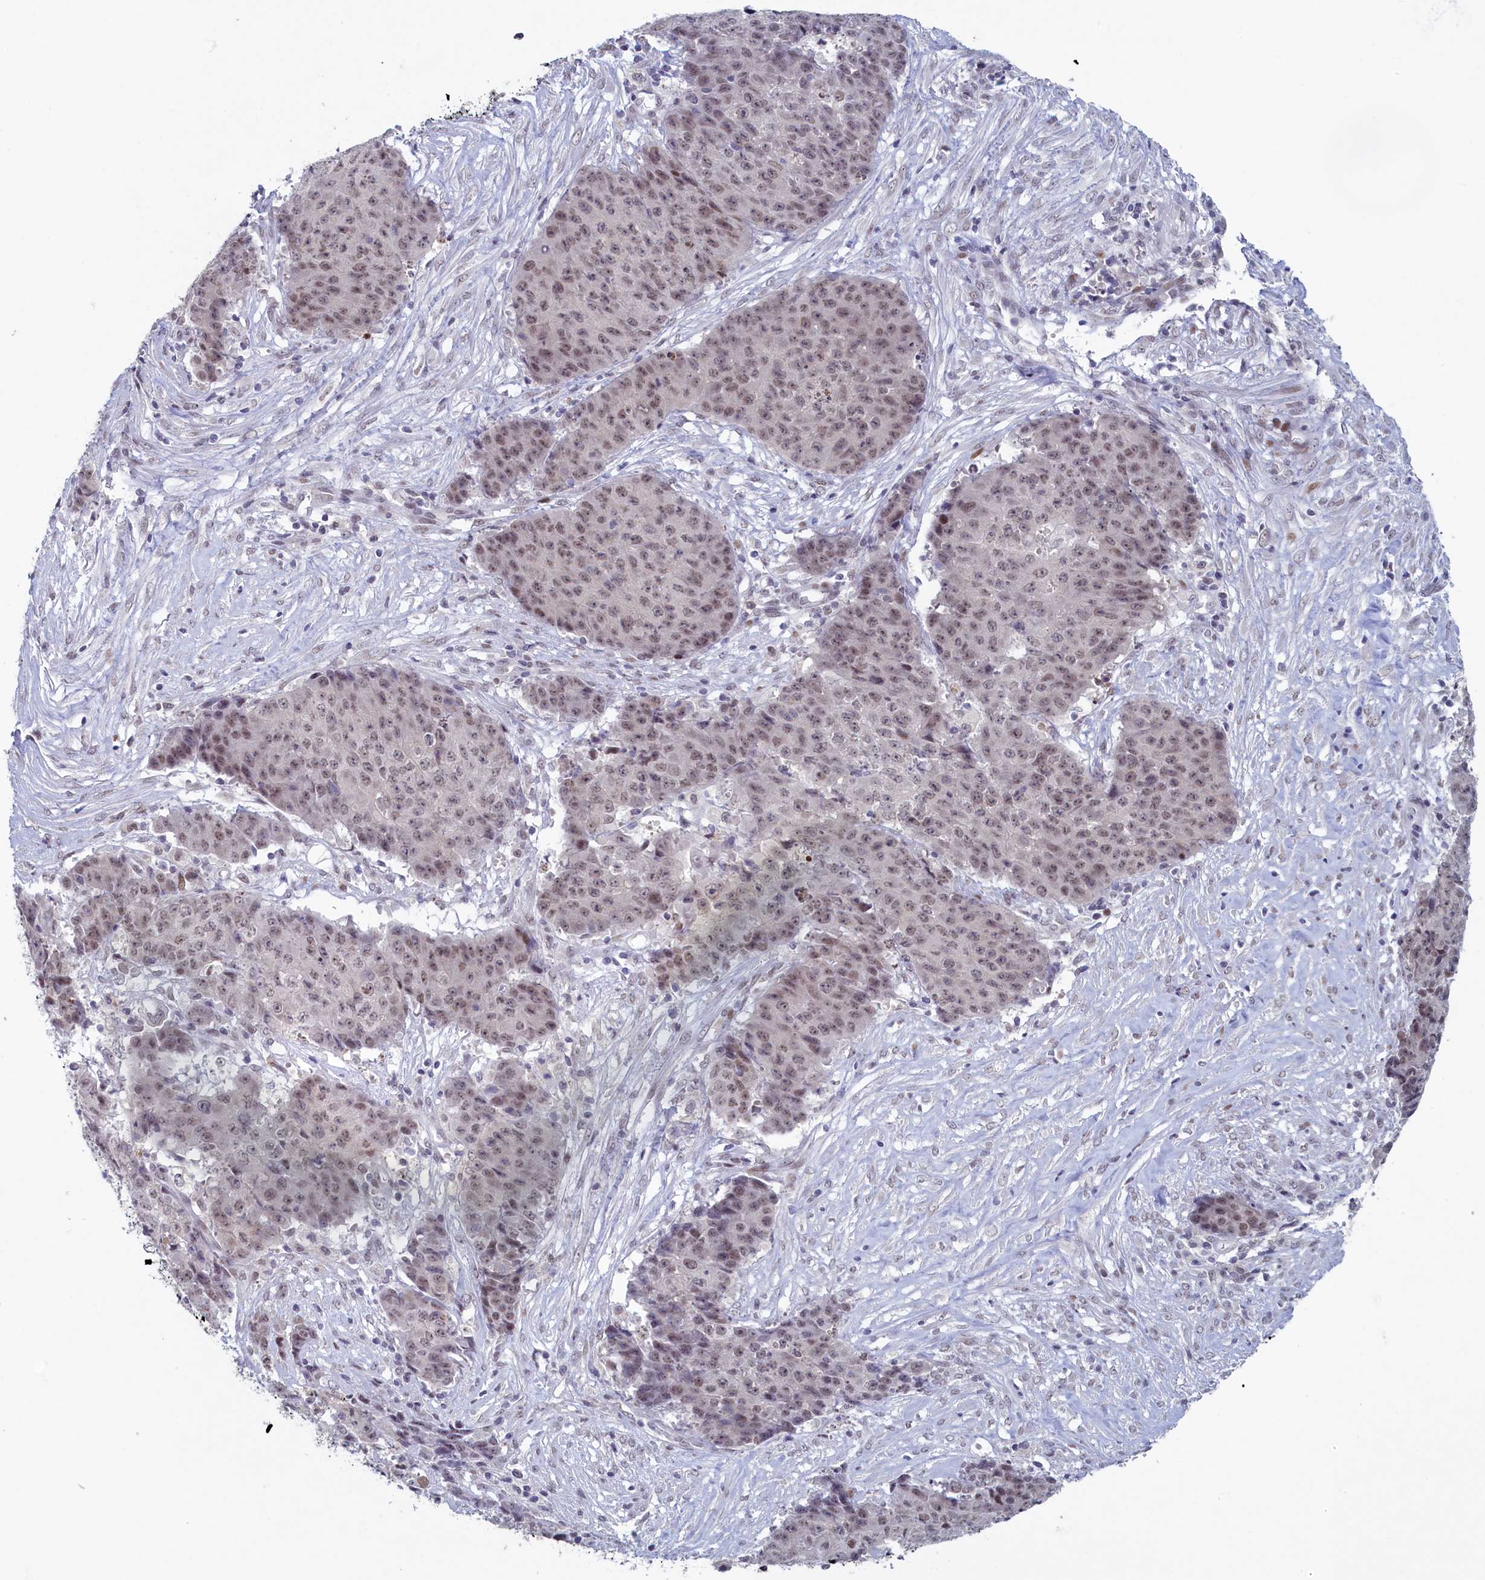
{"staining": {"intensity": "weak", "quantity": "<25%", "location": "nuclear"}, "tissue": "ovarian cancer", "cell_type": "Tumor cells", "image_type": "cancer", "snomed": [{"axis": "morphology", "description": "Carcinoma, endometroid"}, {"axis": "topography", "description": "Ovary"}], "caption": "Tumor cells are negative for protein expression in human ovarian endometroid carcinoma. The staining was performed using DAB to visualize the protein expression in brown, while the nuclei were stained in blue with hematoxylin (Magnification: 20x).", "gene": "ATF7IP2", "patient": {"sex": "female", "age": 42}}